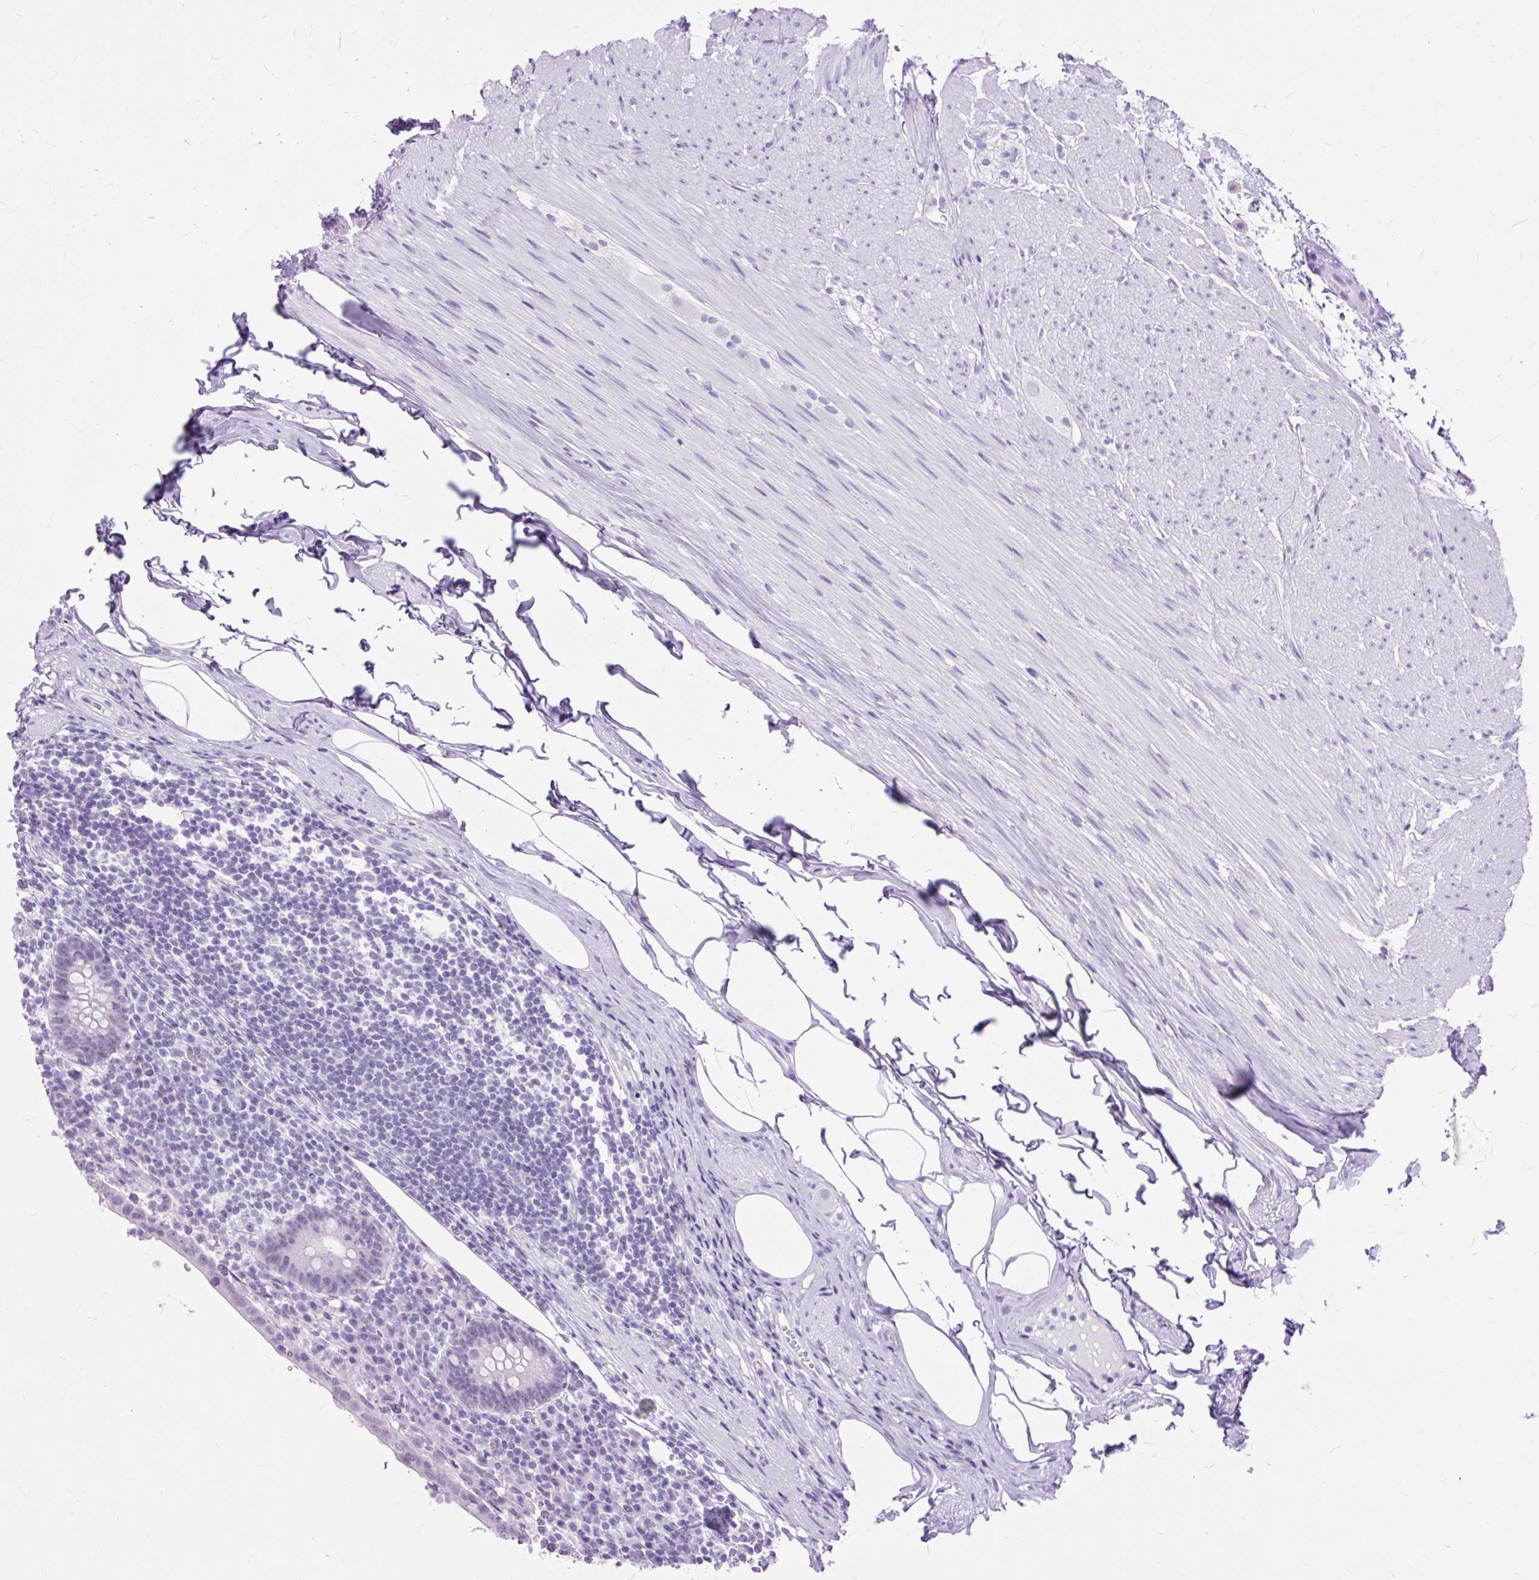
{"staining": {"intensity": "negative", "quantity": "none", "location": "none"}, "tissue": "appendix", "cell_type": "Glandular cells", "image_type": "normal", "snomed": [{"axis": "morphology", "description": "Normal tissue, NOS"}, {"axis": "topography", "description": "Appendix"}], "caption": "Immunohistochemistry (IHC) micrograph of unremarkable human appendix stained for a protein (brown), which exhibits no staining in glandular cells. Nuclei are stained in blue.", "gene": "SCGB1A1", "patient": {"sex": "female", "age": 56}}